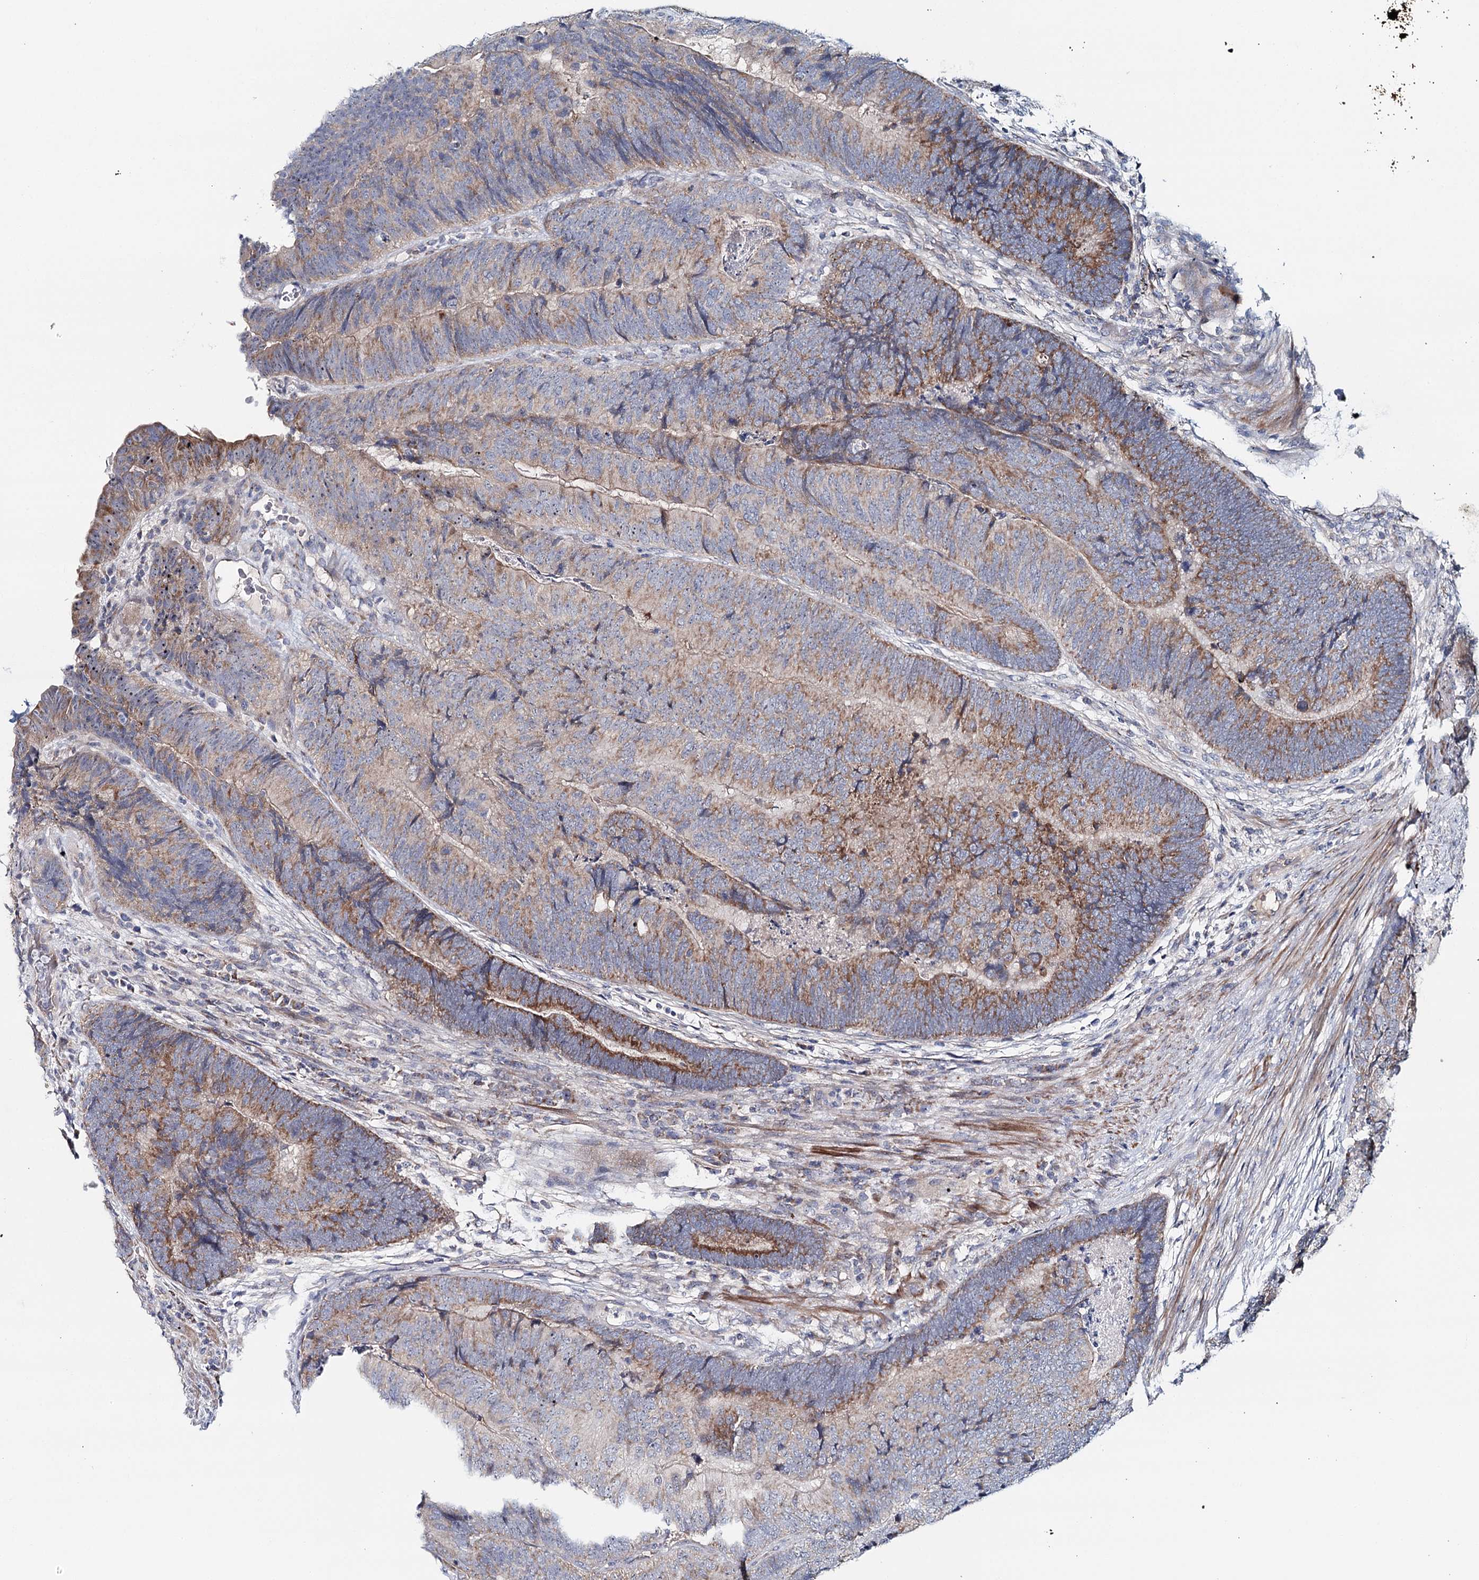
{"staining": {"intensity": "moderate", "quantity": "25%-75%", "location": "cytoplasmic/membranous"}, "tissue": "colorectal cancer", "cell_type": "Tumor cells", "image_type": "cancer", "snomed": [{"axis": "morphology", "description": "Adenocarcinoma, NOS"}, {"axis": "topography", "description": "Colon"}], "caption": "Moderate cytoplasmic/membranous positivity is present in approximately 25%-75% of tumor cells in colorectal adenocarcinoma.", "gene": "RBM43", "patient": {"sex": "female", "age": 67}}